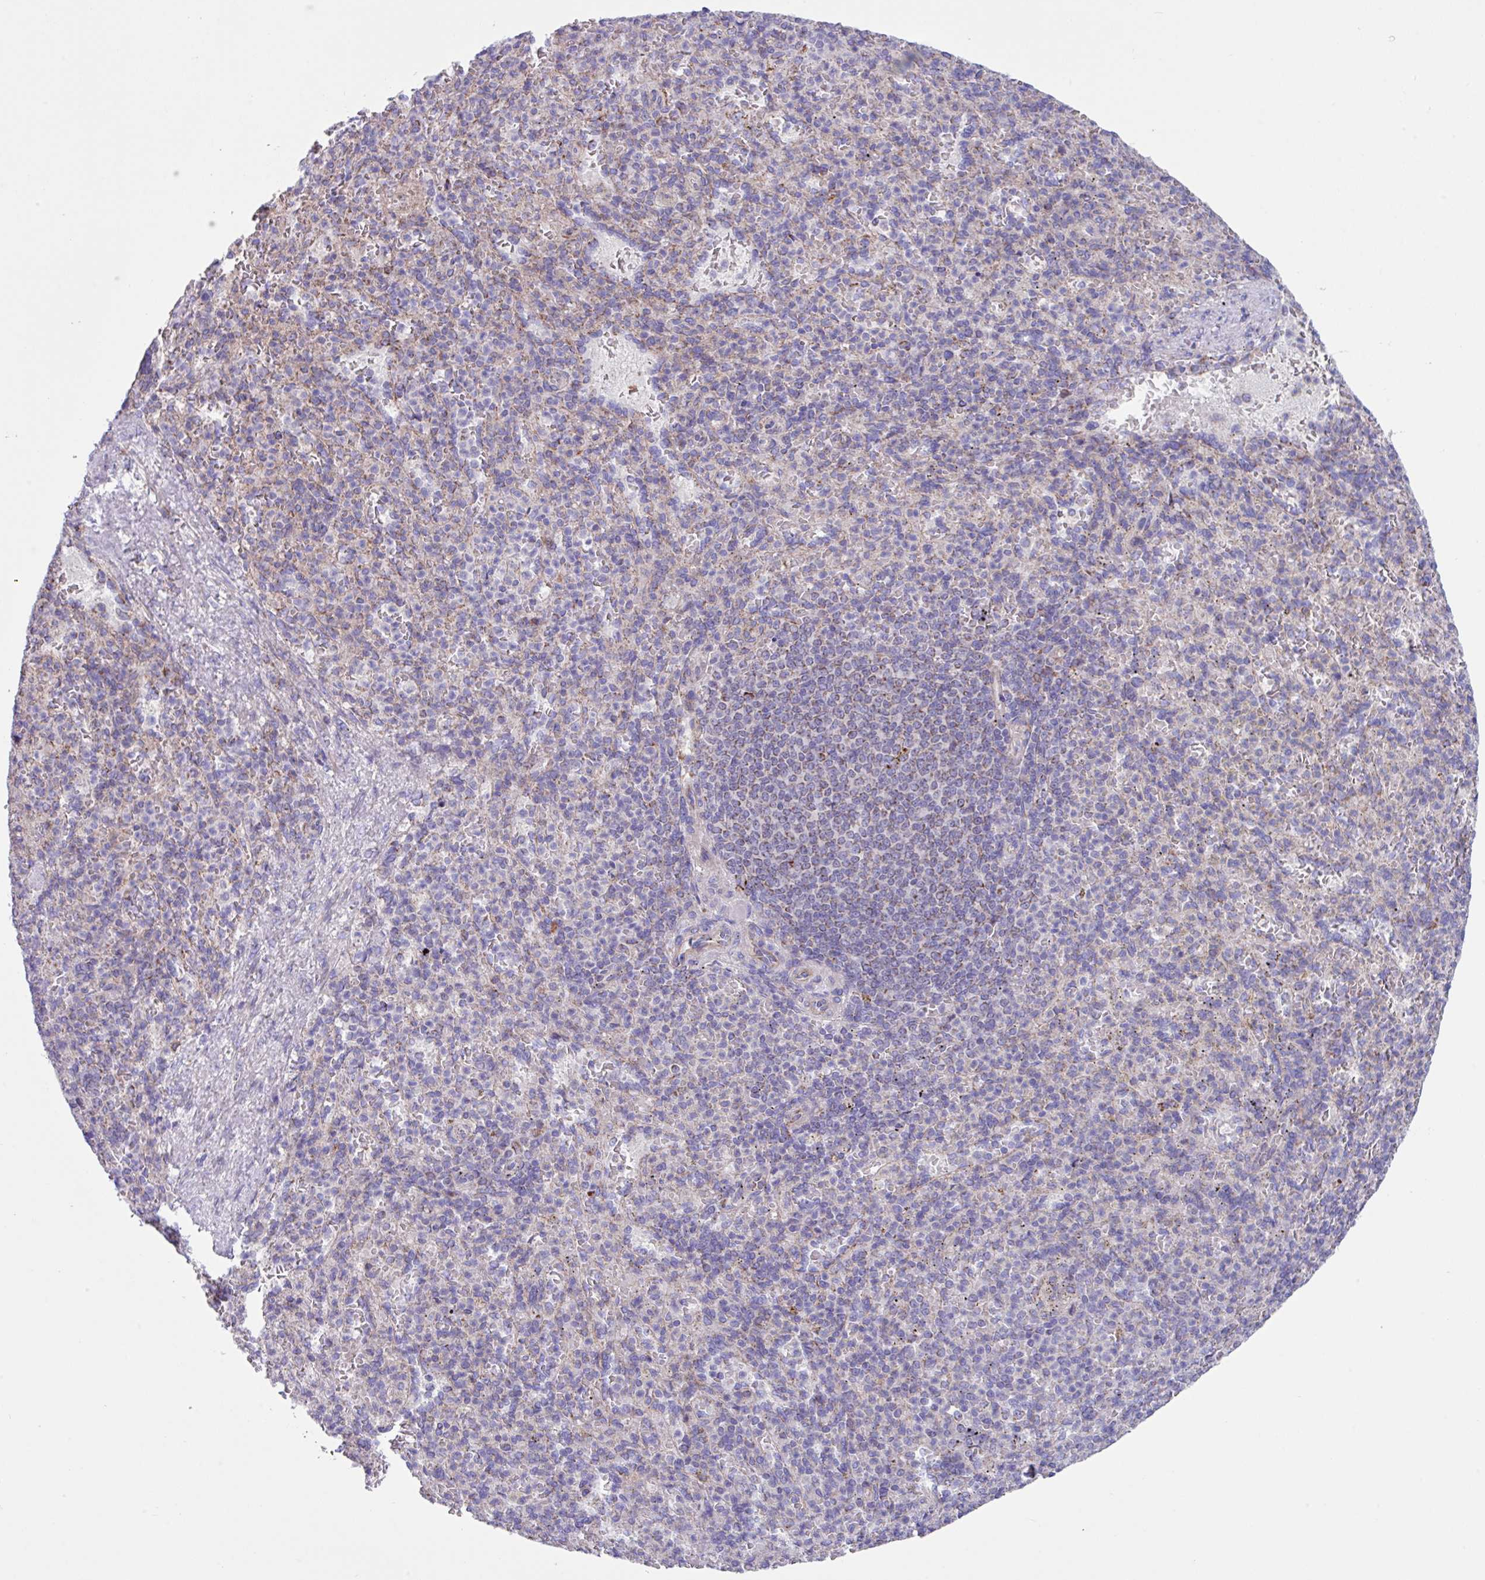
{"staining": {"intensity": "moderate", "quantity": "<25%", "location": "cytoplasmic/membranous"}, "tissue": "spleen", "cell_type": "Cells in red pulp", "image_type": "normal", "snomed": [{"axis": "morphology", "description": "Normal tissue, NOS"}, {"axis": "topography", "description": "Spleen"}], "caption": "Human spleen stained for a protein (brown) reveals moderate cytoplasmic/membranous positive expression in approximately <25% of cells in red pulp.", "gene": "OTULIN", "patient": {"sex": "female", "age": 74}}